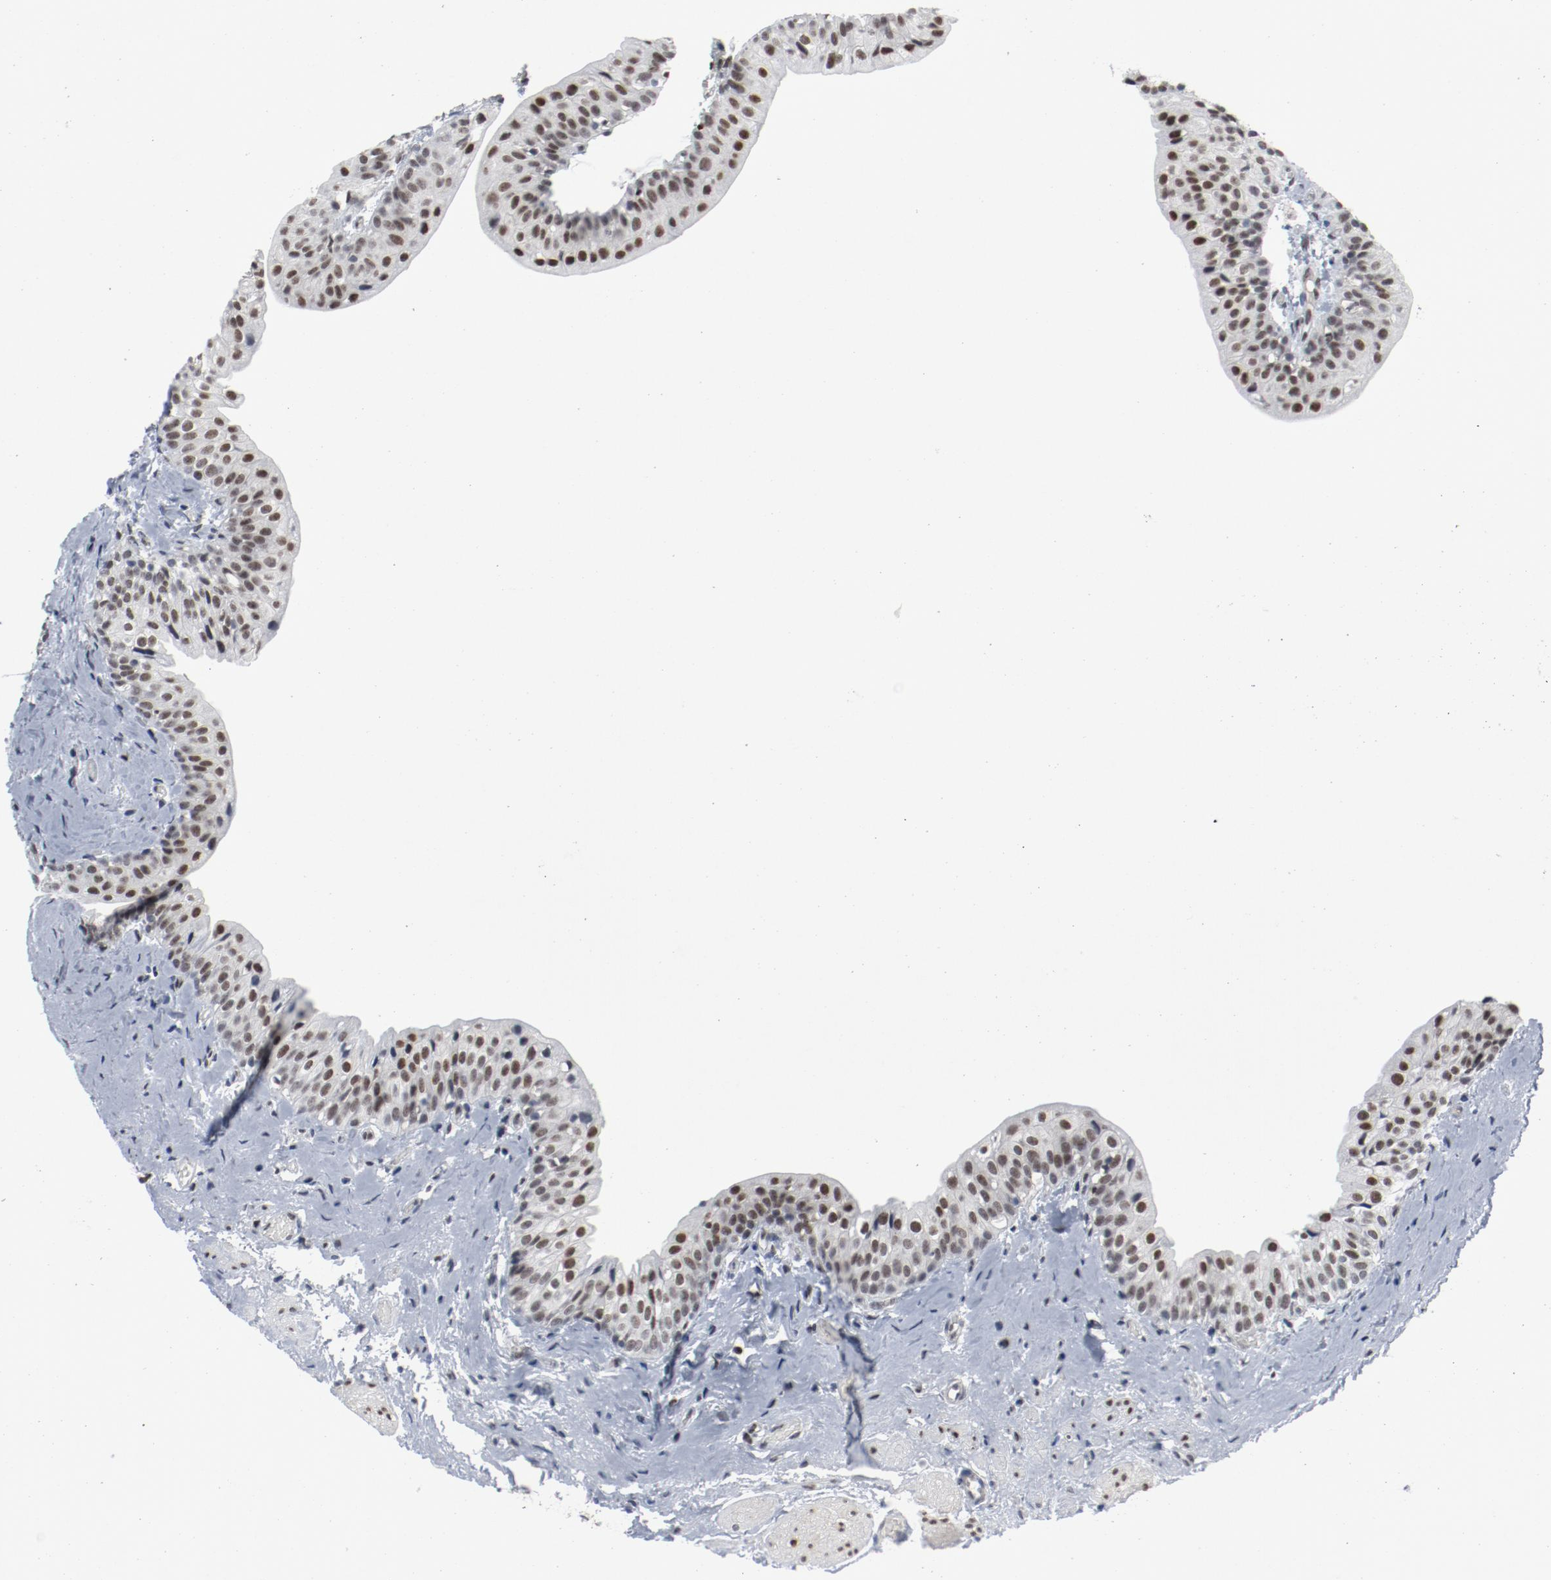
{"staining": {"intensity": "moderate", "quantity": ">75%", "location": "nuclear"}, "tissue": "urinary bladder", "cell_type": "Urothelial cells", "image_type": "normal", "snomed": [{"axis": "morphology", "description": "Normal tissue, NOS"}, {"axis": "topography", "description": "Urinary bladder"}], "caption": "Immunohistochemistry staining of unremarkable urinary bladder, which displays medium levels of moderate nuclear positivity in about >75% of urothelial cells indicating moderate nuclear protein positivity. The staining was performed using DAB (3,3'-diaminobenzidine) (brown) for protein detection and nuclei were counterstained in hematoxylin (blue).", "gene": "JMJD6", "patient": {"sex": "male", "age": 59}}